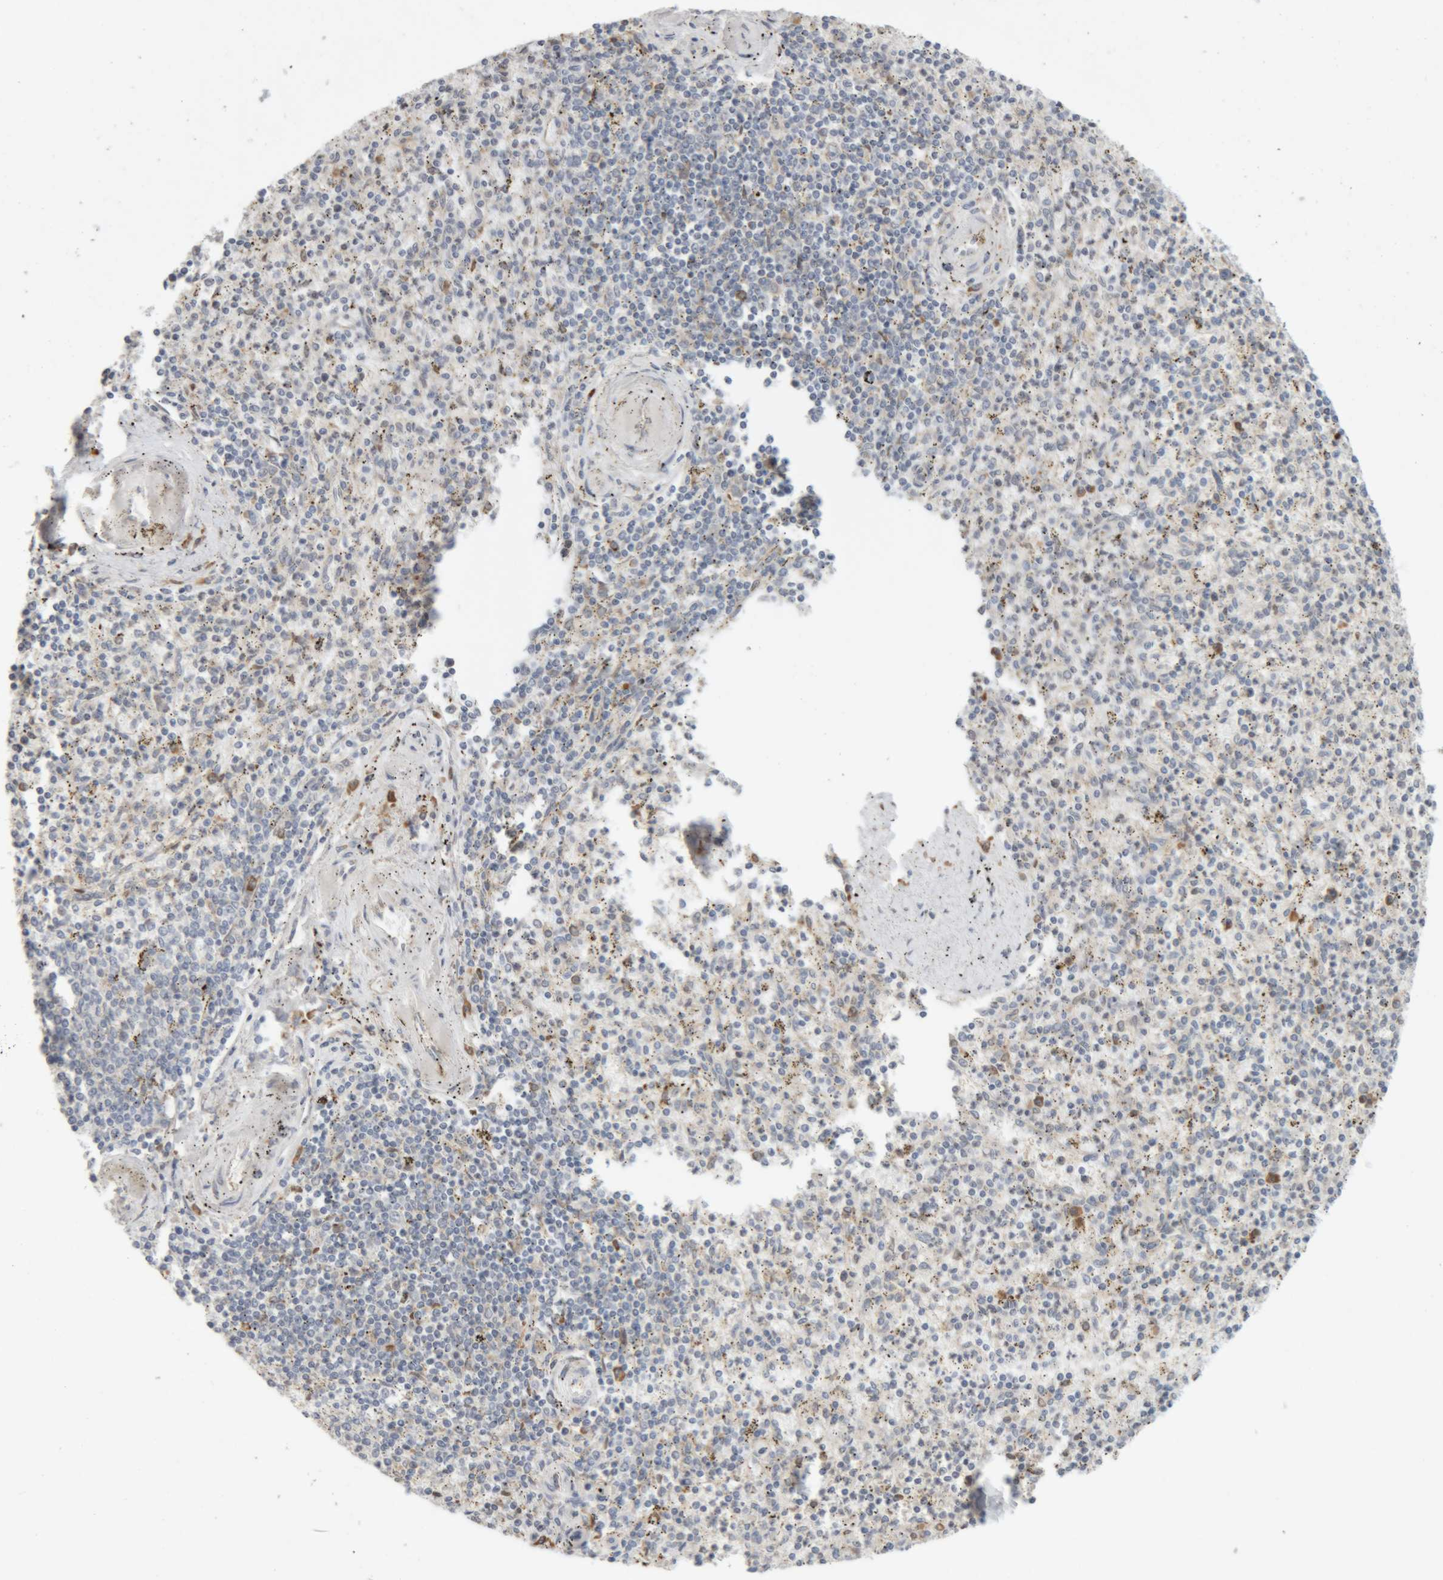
{"staining": {"intensity": "strong", "quantity": "<25%", "location": "cytoplasmic/membranous"}, "tissue": "spleen", "cell_type": "Cells in red pulp", "image_type": "normal", "snomed": [{"axis": "morphology", "description": "Normal tissue, NOS"}, {"axis": "topography", "description": "Spleen"}], "caption": "High-magnification brightfield microscopy of unremarkable spleen stained with DAB (brown) and counterstained with hematoxylin (blue). cells in red pulp exhibit strong cytoplasmic/membranous expression is seen in about<25% of cells. Immunohistochemistry stains the protein of interest in brown and the nuclei are stained blue.", "gene": "RPN2", "patient": {"sex": "male", "age": 72}}